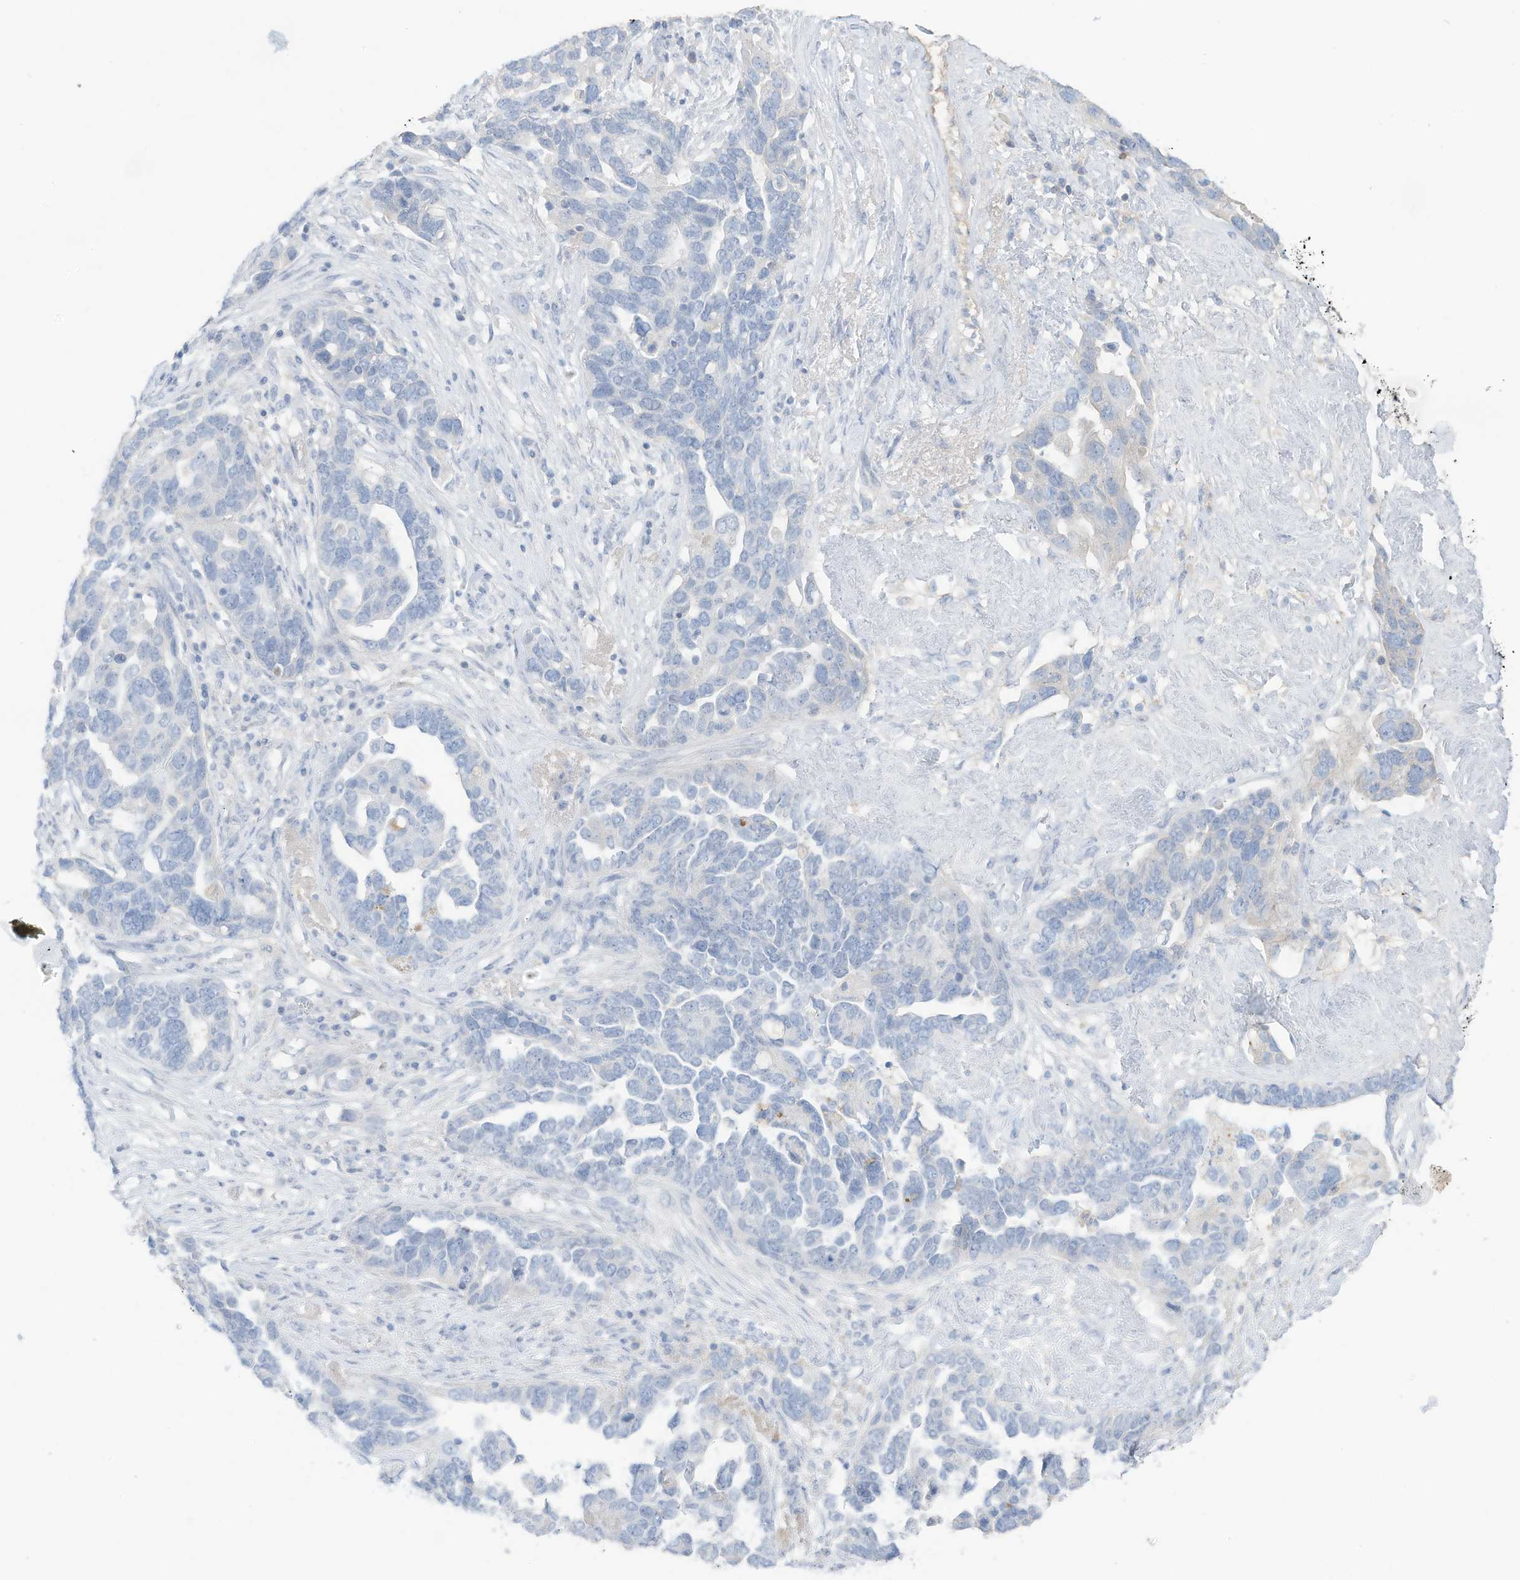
{"staining": {"intensity": "negative", "quantity": "none", "location": "none"}, "tissue": "ovarian cancer", "cell_type": "Tumor cells", "image_type": "cancer", "snomed": [{"axis": "morphology", "description": "Cystadenocarcinoma, serous, NOS"}, {"axis": "topography", "description": "Ovary"}], "caption": "This is an IHC photomicrograph of human ovarian serous cystadenocarcinoma. There is no staining in tumor cells.", "gene": "HSD17B13", "patient": {"sex": "female", "age": 54}}